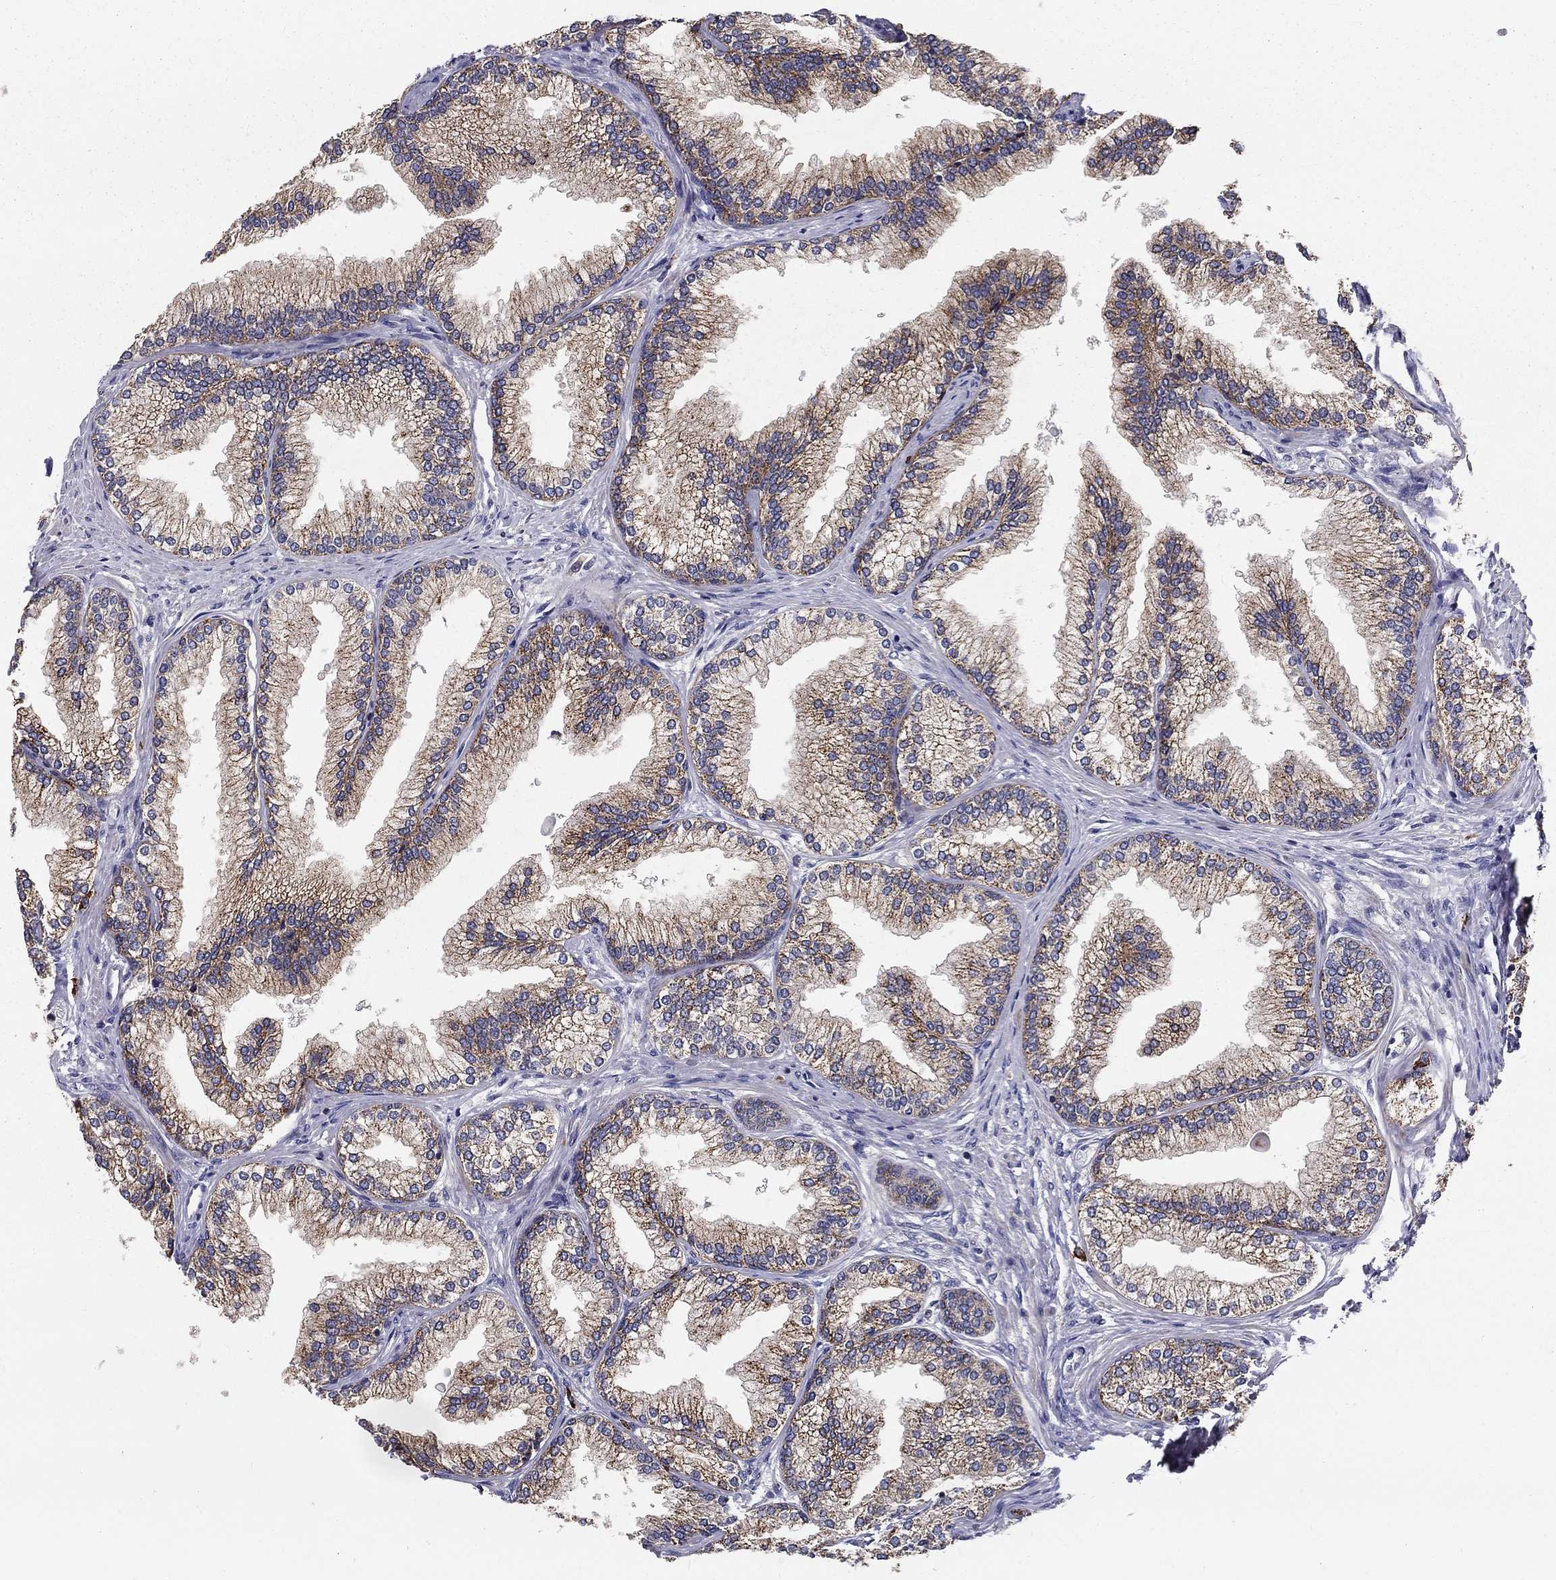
{"staining": {"intensity": "strong", "quantity": "25%-75%", "location": "cytoplasmic/membranous"}, "tissue": "prostate", "cell_type": "Glandular cells", "image_type": "normal", "snomed": [{"axis": "morphology", "description": "Normal tissue, NOS"}, {"axis": "topography", "description": "Prostate"}], "caption": "This histopathology image displays normal prostate stained with immunohistochemistry (IHC) to label a protein in brown. The cytoplasmic/membranous of glandular cells show strong positivity for the protein. Nuclei are counter-stained blue.", "gene": "ALDH4A1", "patient": {"sex": "male", "age": 72}}